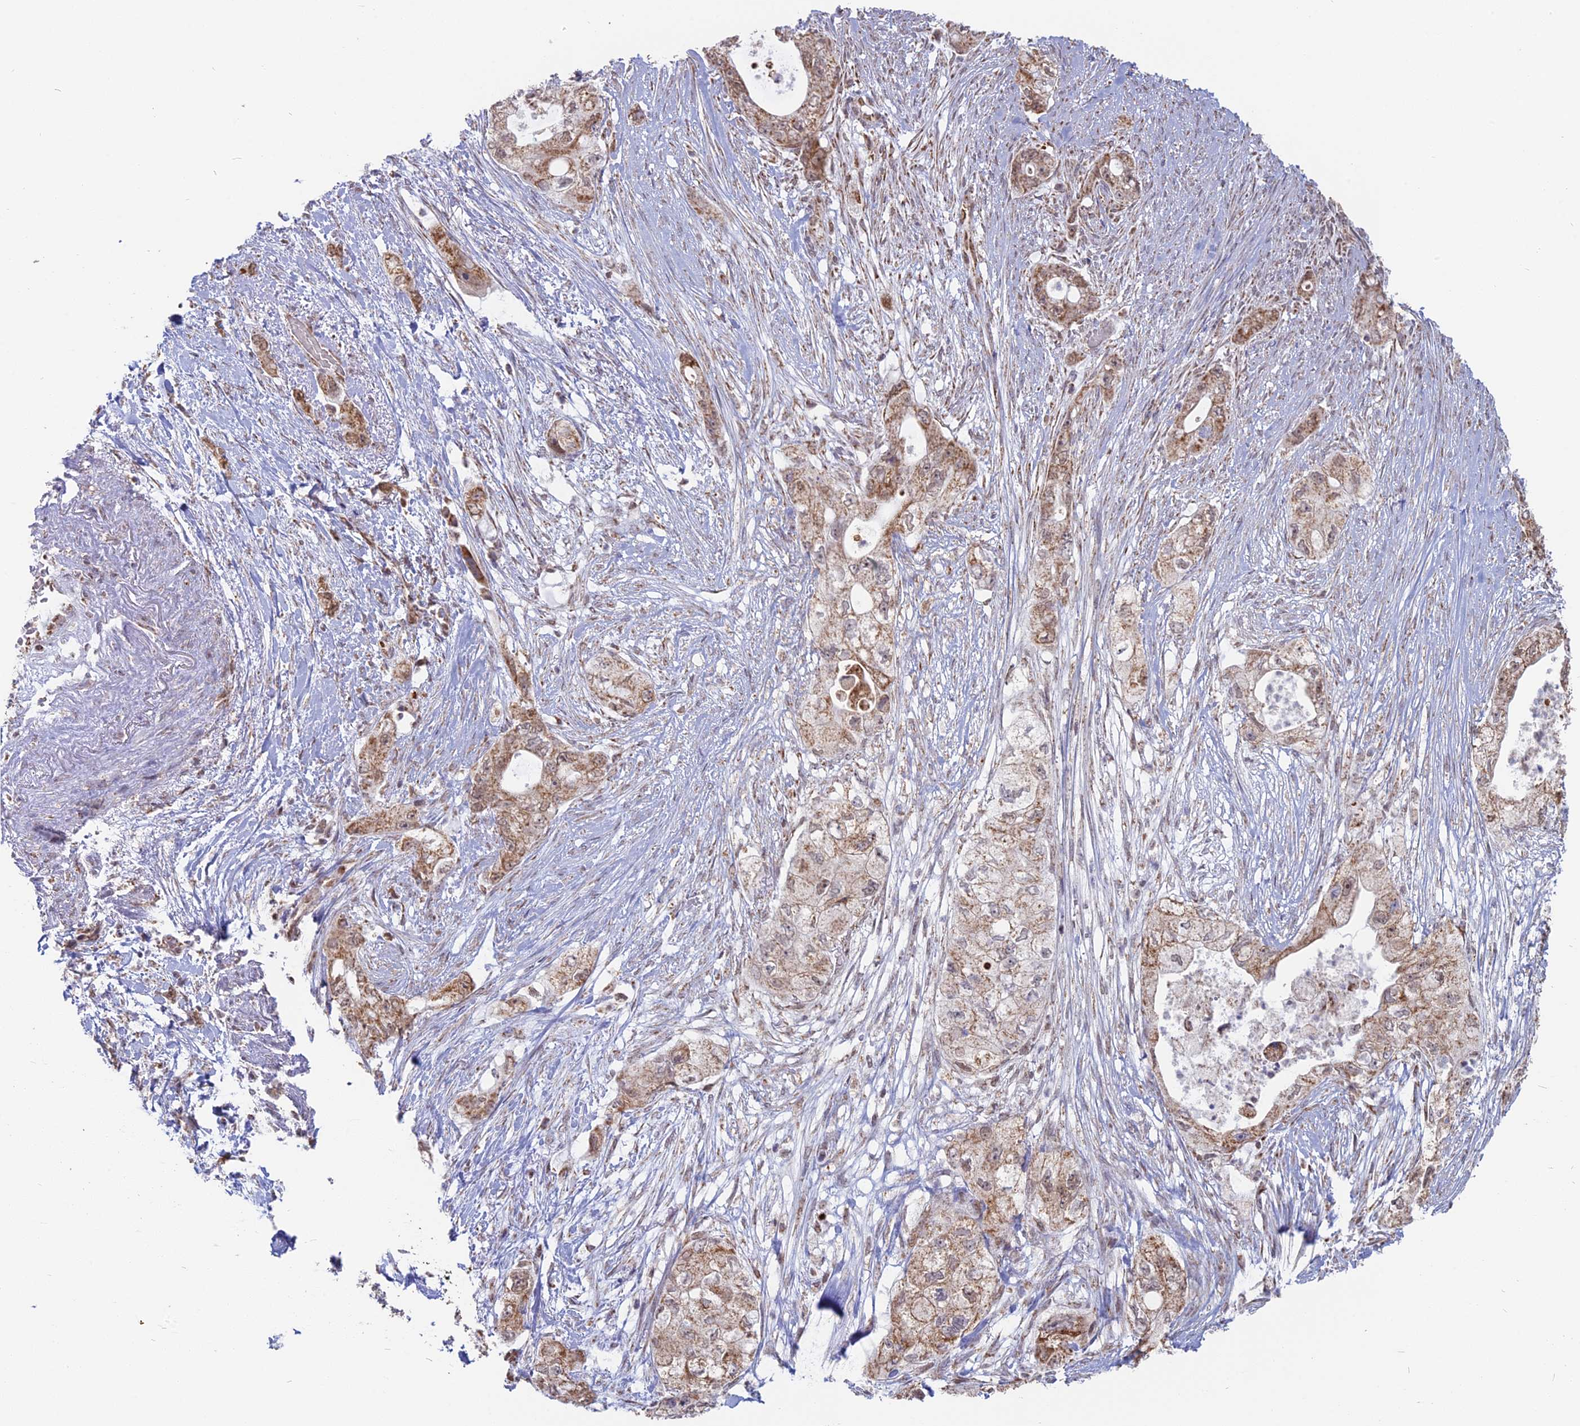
{"staining": {"intensity": "moderate", "quantity": ">75%", "location": "cytoplasmic/membranous,nuclear"}, "tissue": "pancreatic cancer", "cell_type": "Tumor cells", "image_type": "cancer", "snomed": [{"axis": "morphology", "description": "Adenocarcinoma, NOS"}, {"axis": "topography", "description": "Pancreas"}], "caption": "Moderate cytoplasmic/membranous and nuclear positivity is appreciated in about >75% of tumor cells in pancreatic adenocarcinoma.", "gene": "ARHGAP40", "patient": {"sex": "female", "age": 73}}